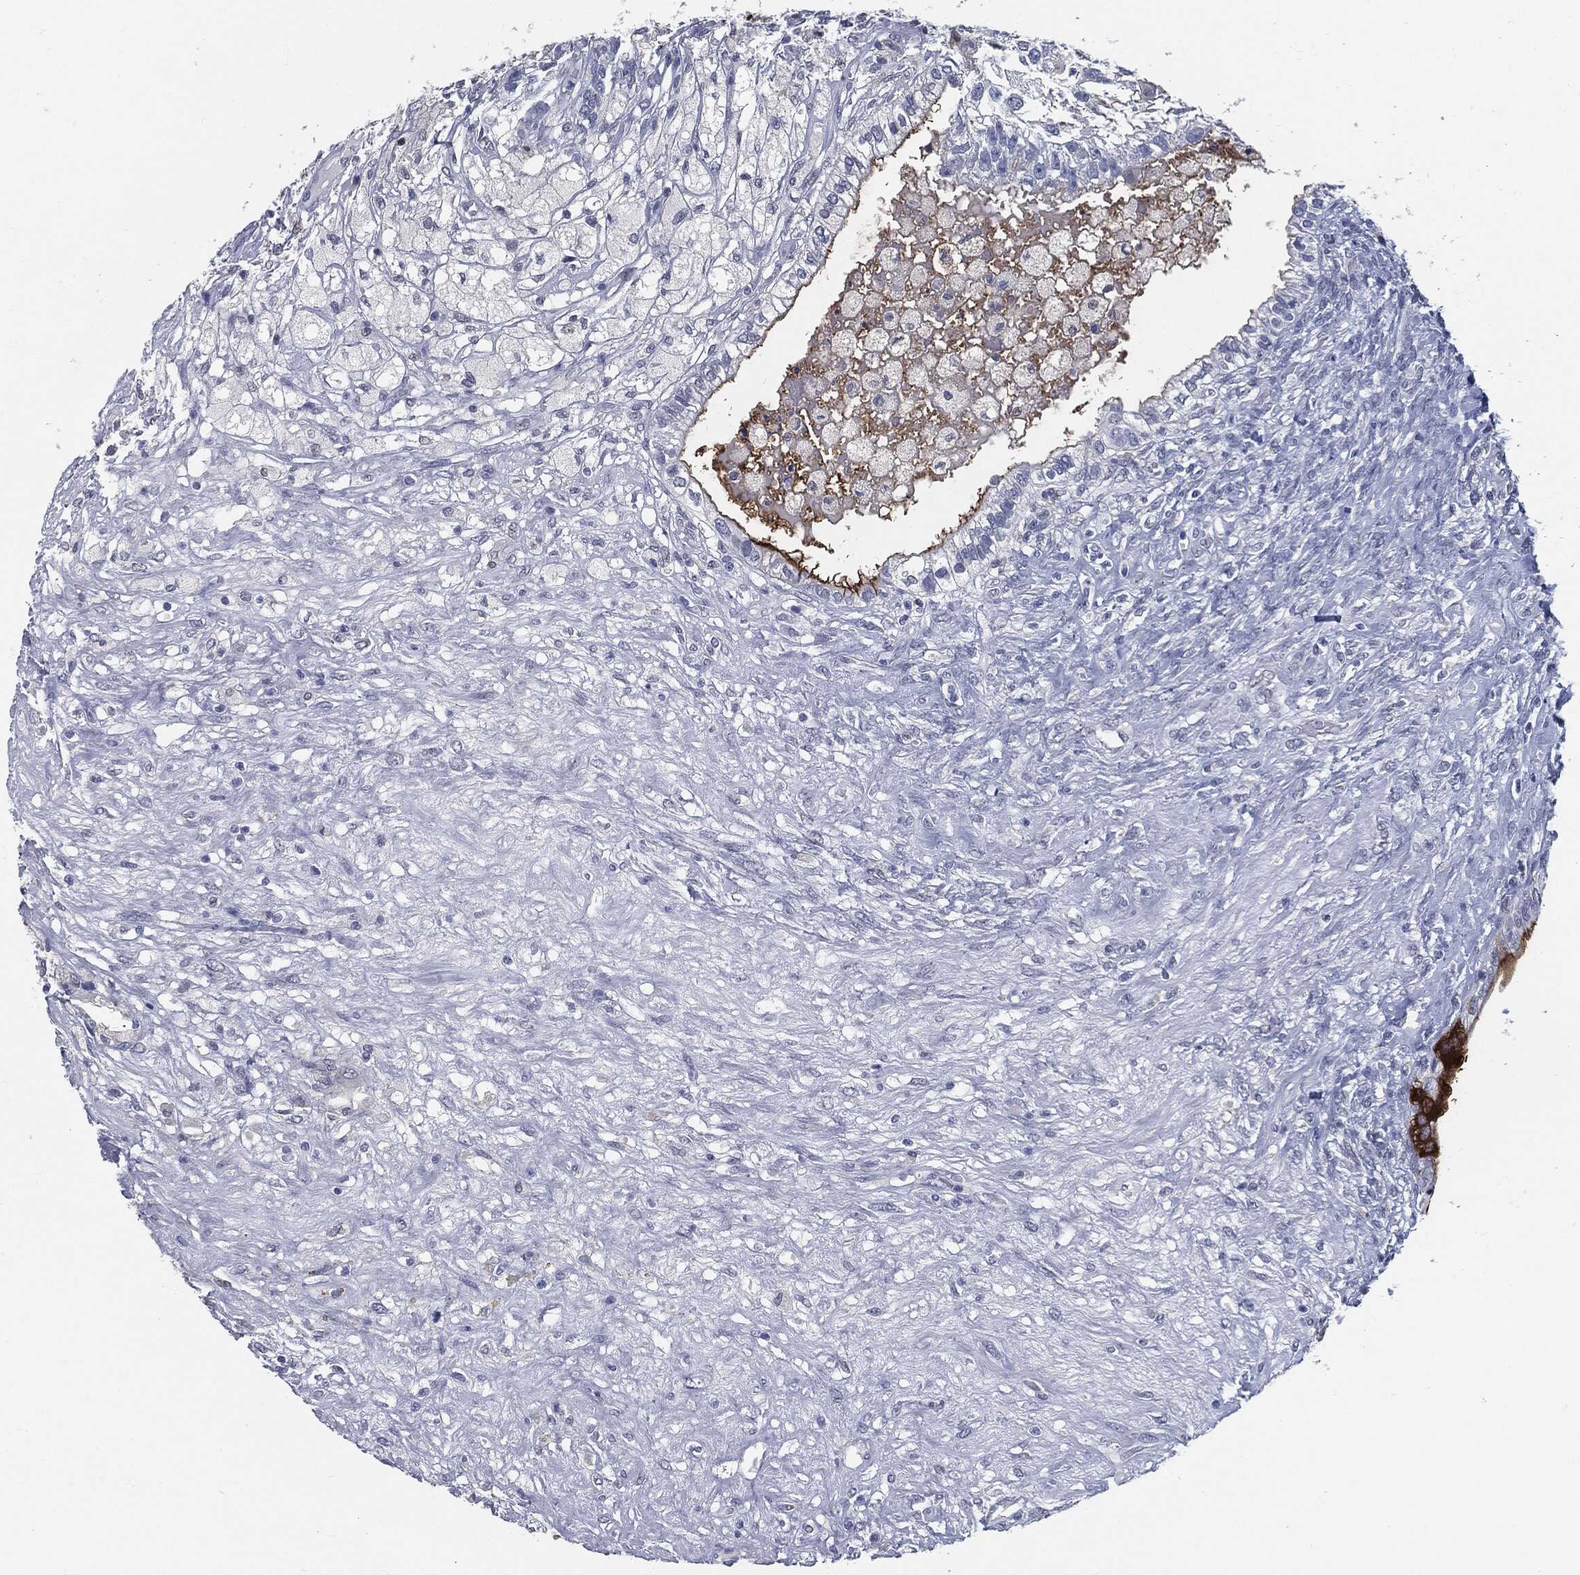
{"staining": {"intensity": "negative", "quantity": "none", "location": "none"}, "tissue": "testis cancer", "cell_type": "Tumor cells", "image_type": "cancer", "snomed": [{"axis": "morphology", "description": "Seminoma, NOS"}, {"axis": "morphology", "description": "Carcinoma, Embryonal, NOS"}, {"axis": "topography", "description": "Testis"}], "caption": "High power microscopy image of an IHC micrograph of testis cancer, revealing no significant staining in tumor cells.", "gene": "PROM1", "patient": {"sex": "male", "age": 41}}